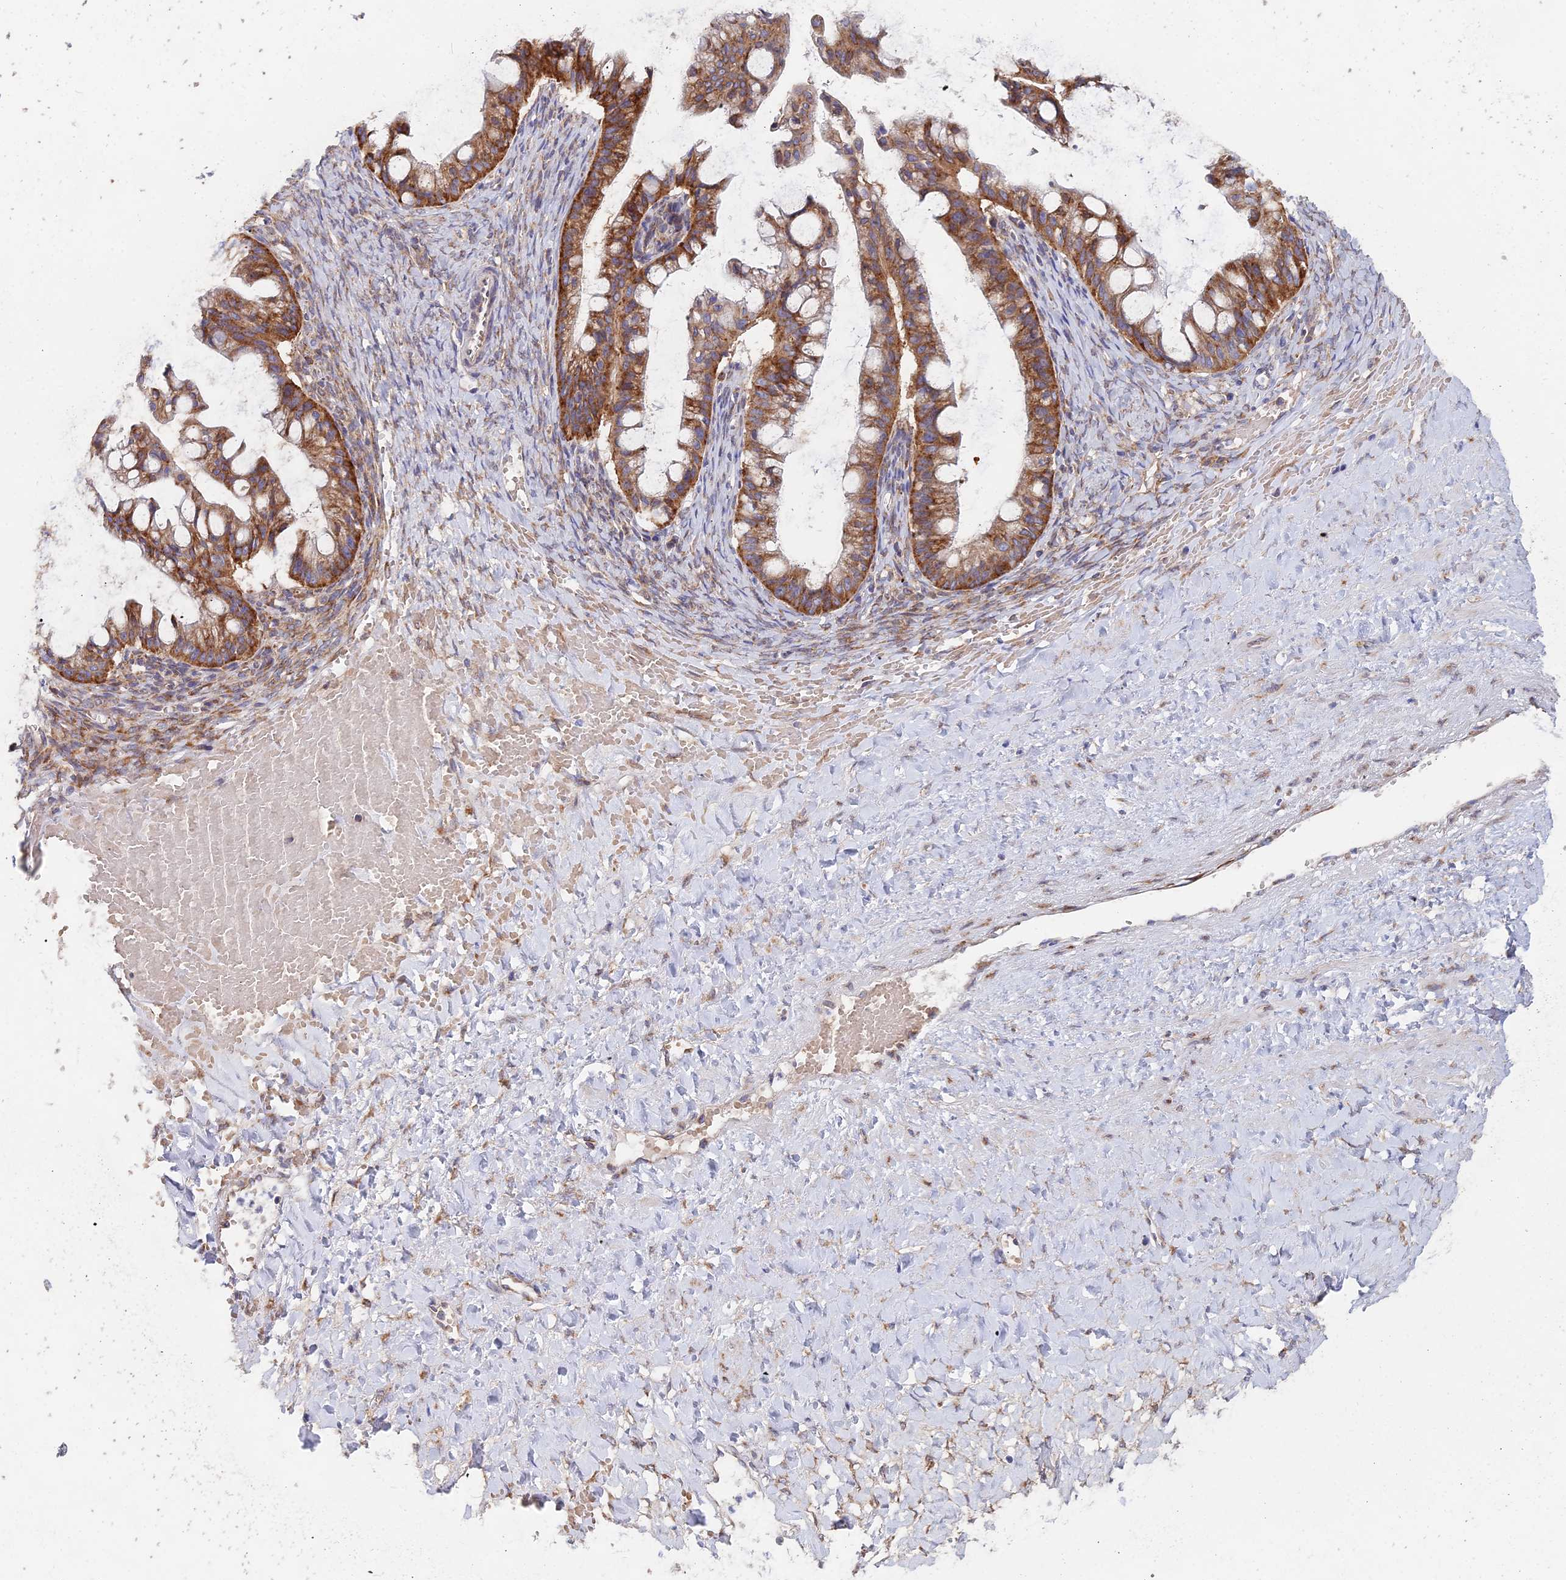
{"staining": {"intensity": "moderate", "quantity": ">75%", "location": "cytoplasmic/membranous"}, "tissue": "ovarian cancer", "cell_type": "Tumor cells", "image_type": "cancer", "snomed": [{"axis": "morphology", "description": "Cystadenocarcinoma, mucinous, NOS"}, {"axis": "topography", "description": "Ovary"}], "caption": "Brown immunohistochemical staining in ovarian mucinous cystadenocarcinoma reveals moderate cytoplasmic/membranous positivity in approximately >75% of tumor cells.", "gene": "ELOF1", "patient": {"sex": "female", "age": 73}}